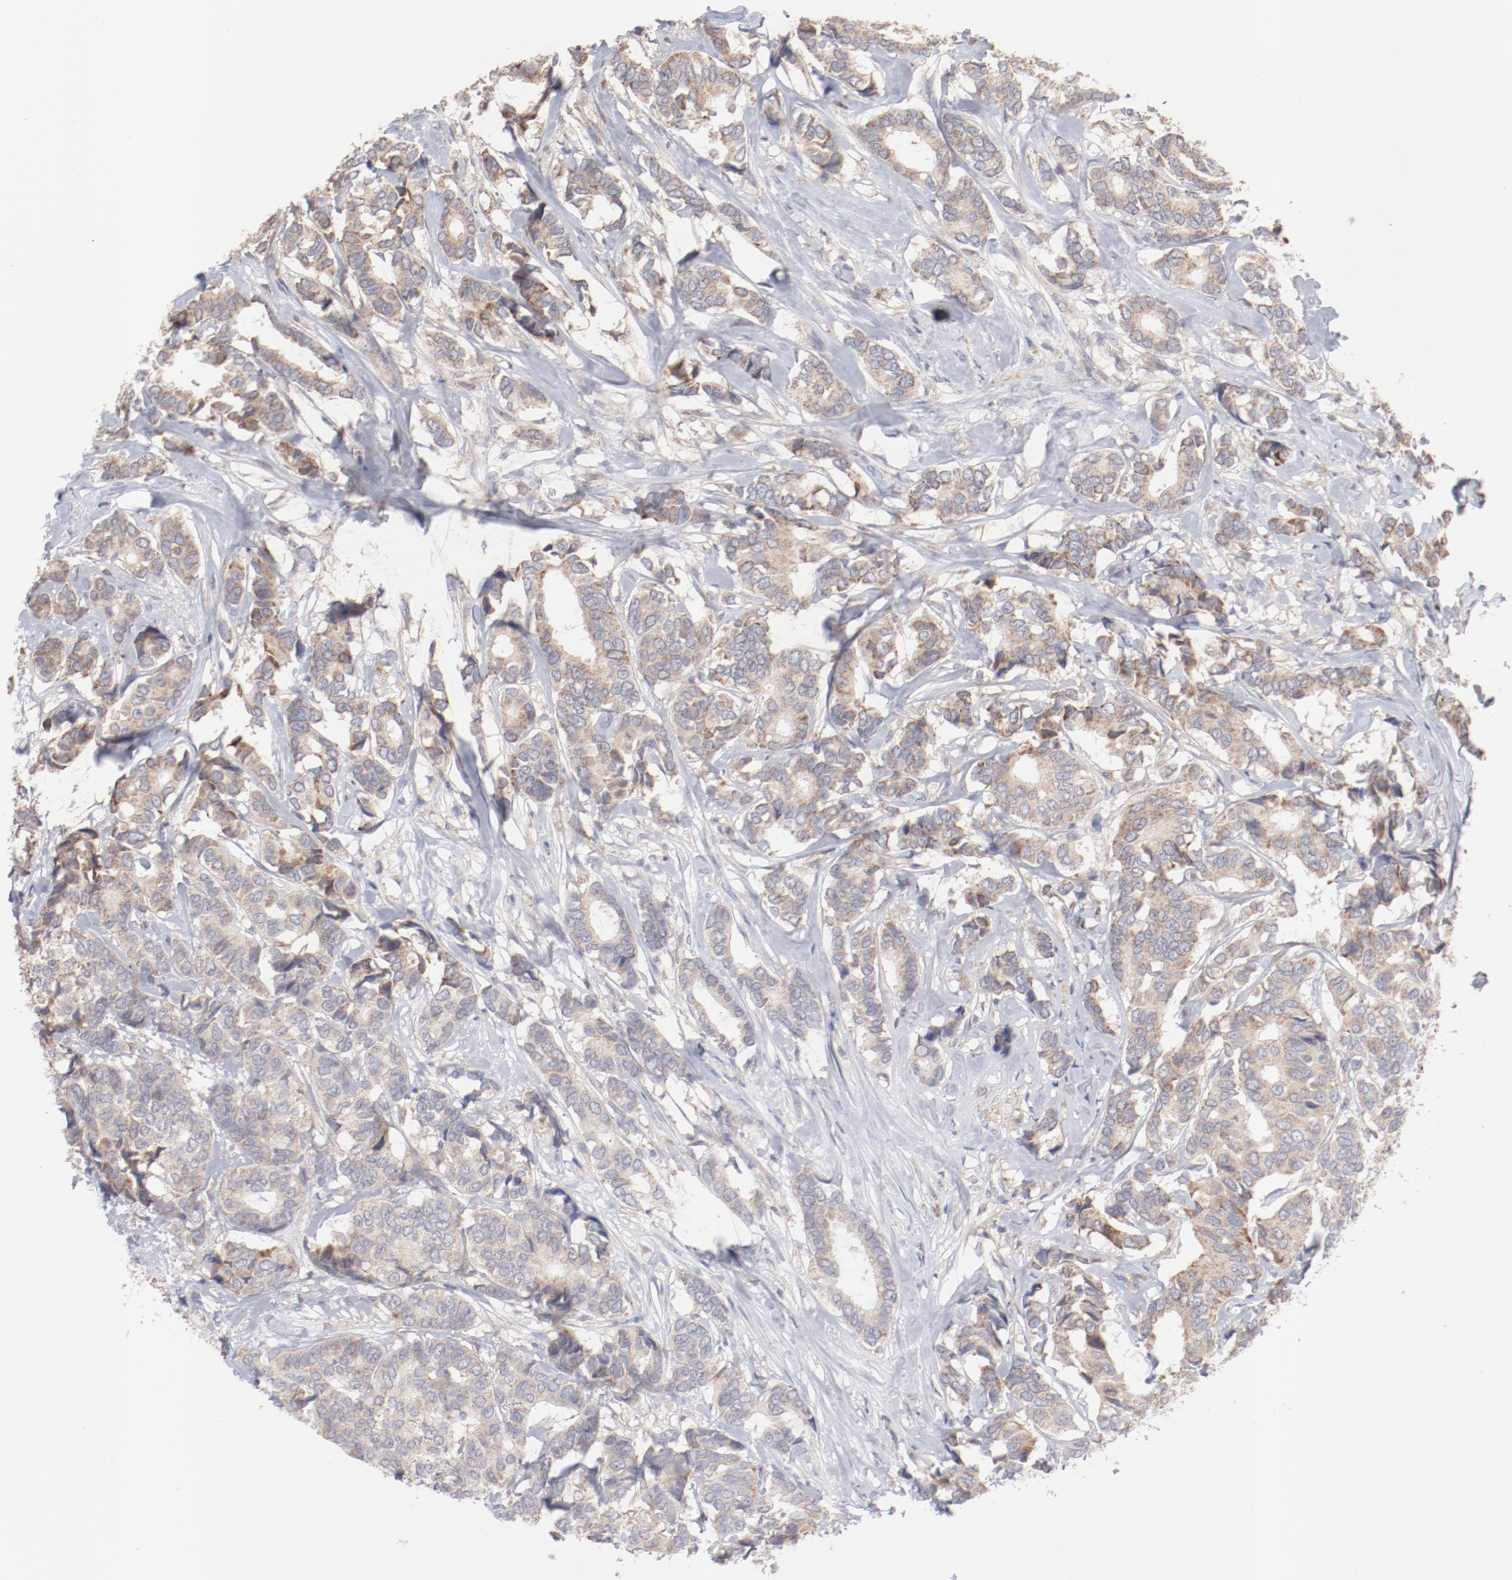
{"staining": {"intensity": "moderate", "quantity": ">75%", "location": "cytoplasmic/membranous"}, "tissue": "breast cancer", "cell_type": "Tumor cells", "image_type": "cancer", "snomed": [{"axis": "morphology", "description": "Duct carcinoma"}, {"axis": "topography", "description": "Breast"}], "caption": "Breast intraductal carcinoma stained with IHC reveals moderate cytoplasmic/membranous positivity in approximately >75% of tumor cells. Immunohistochemistry (ihc) stains the protein of interest in brown and the nuclei are stained blue.", "gene": "PPFIBP2", "patient": {"sex": "female", "age": 87}}